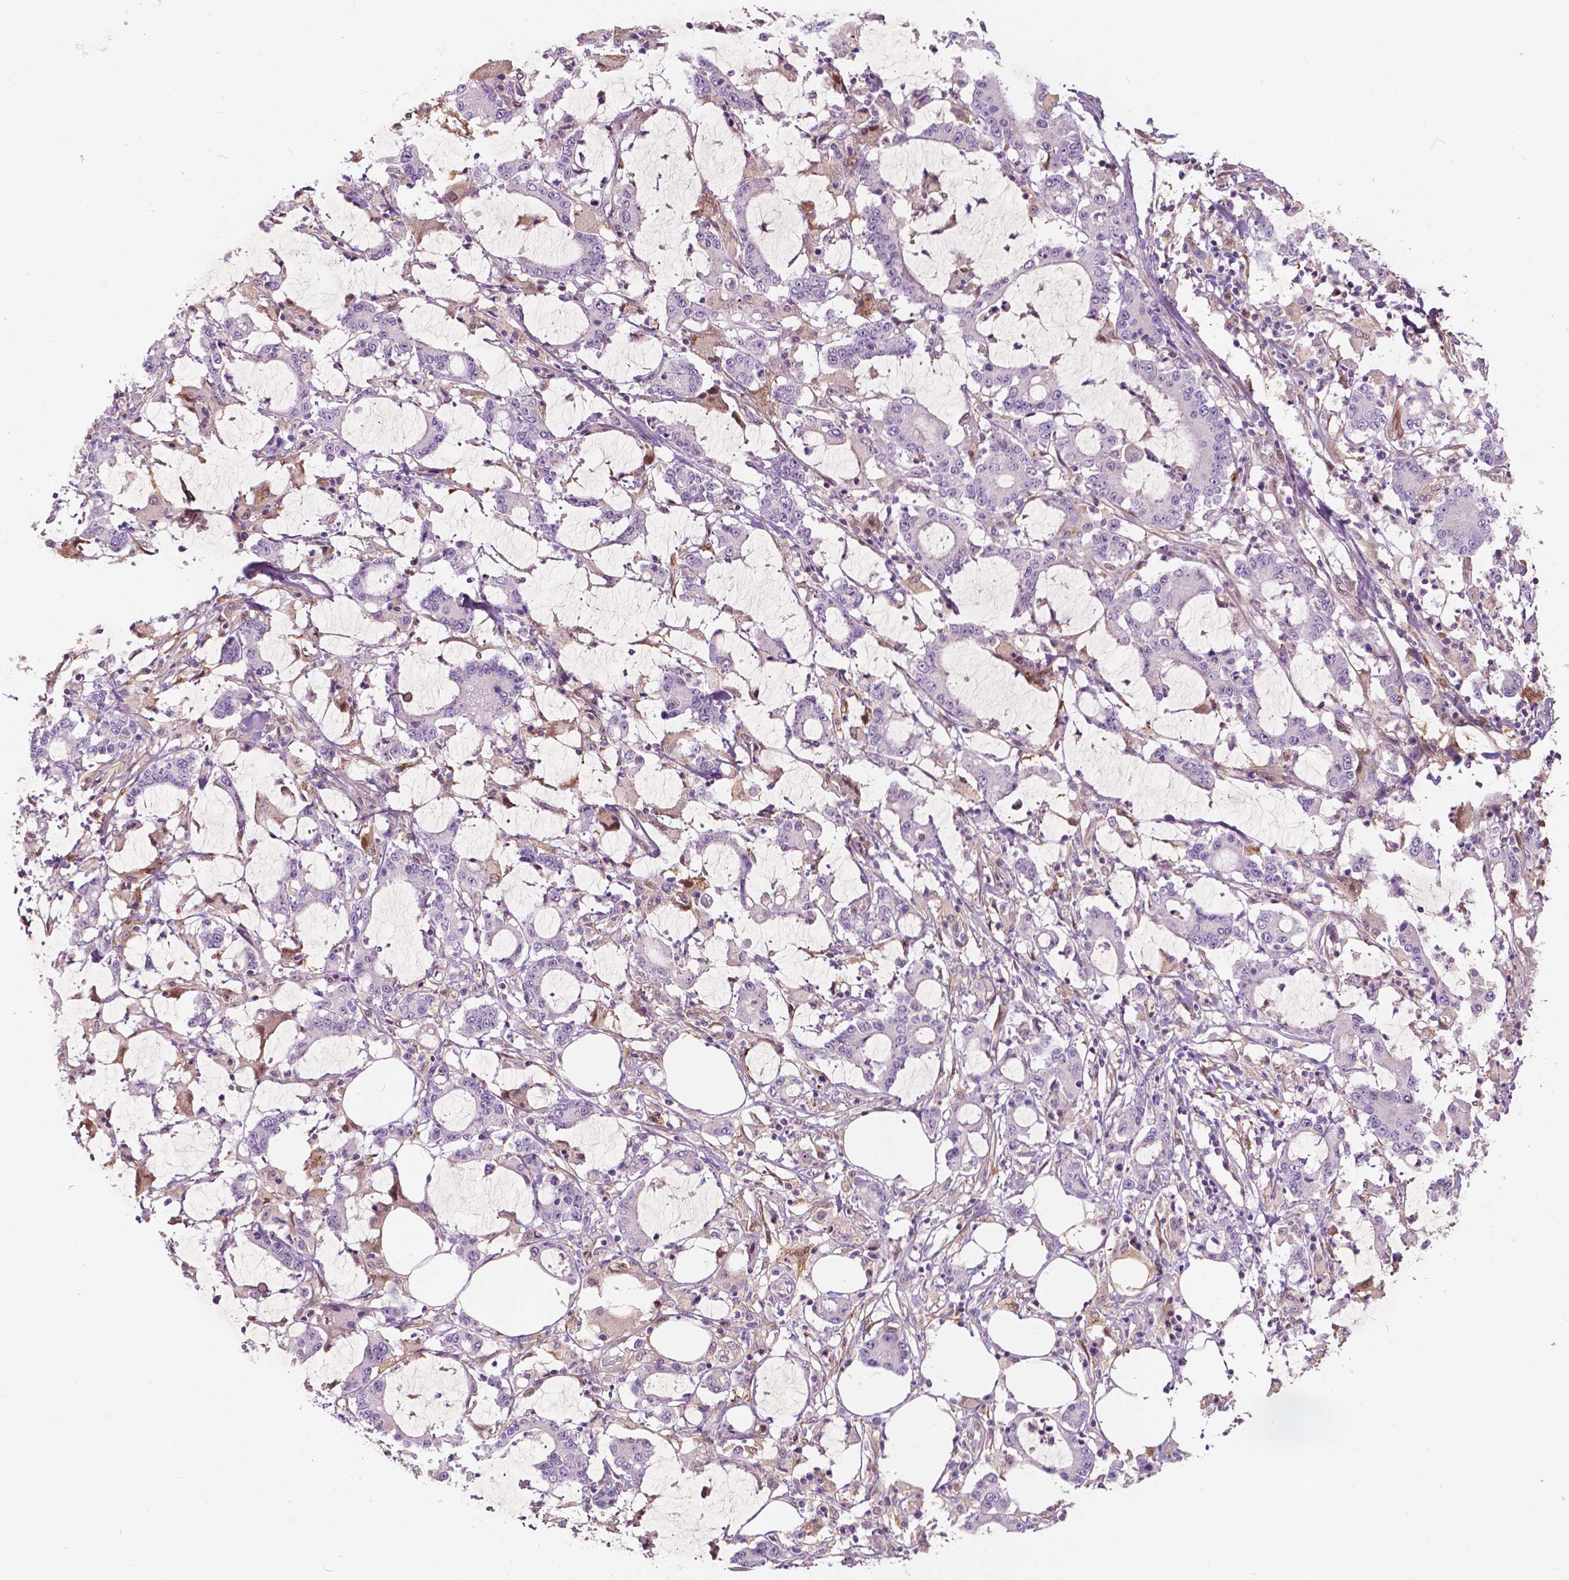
{"staining": {"intensity": "negative", "quantity": "none", "location": "none"}, "tissue": "stomach cancer", "cell_type": "Tumor cells", "image_type": "cancer", "snomed": [{"axis": "morphology", "description": "Adenocarcinoma, NOS"}, {"axis": "topography", "description": "Stomach, upper"}], "caption": "Immunohistochemistry (IHC) of stomach cancer reveals no expression in tumor cells.", "gene": "GPR37", "patient": {"sex": "male", "age": 68}}